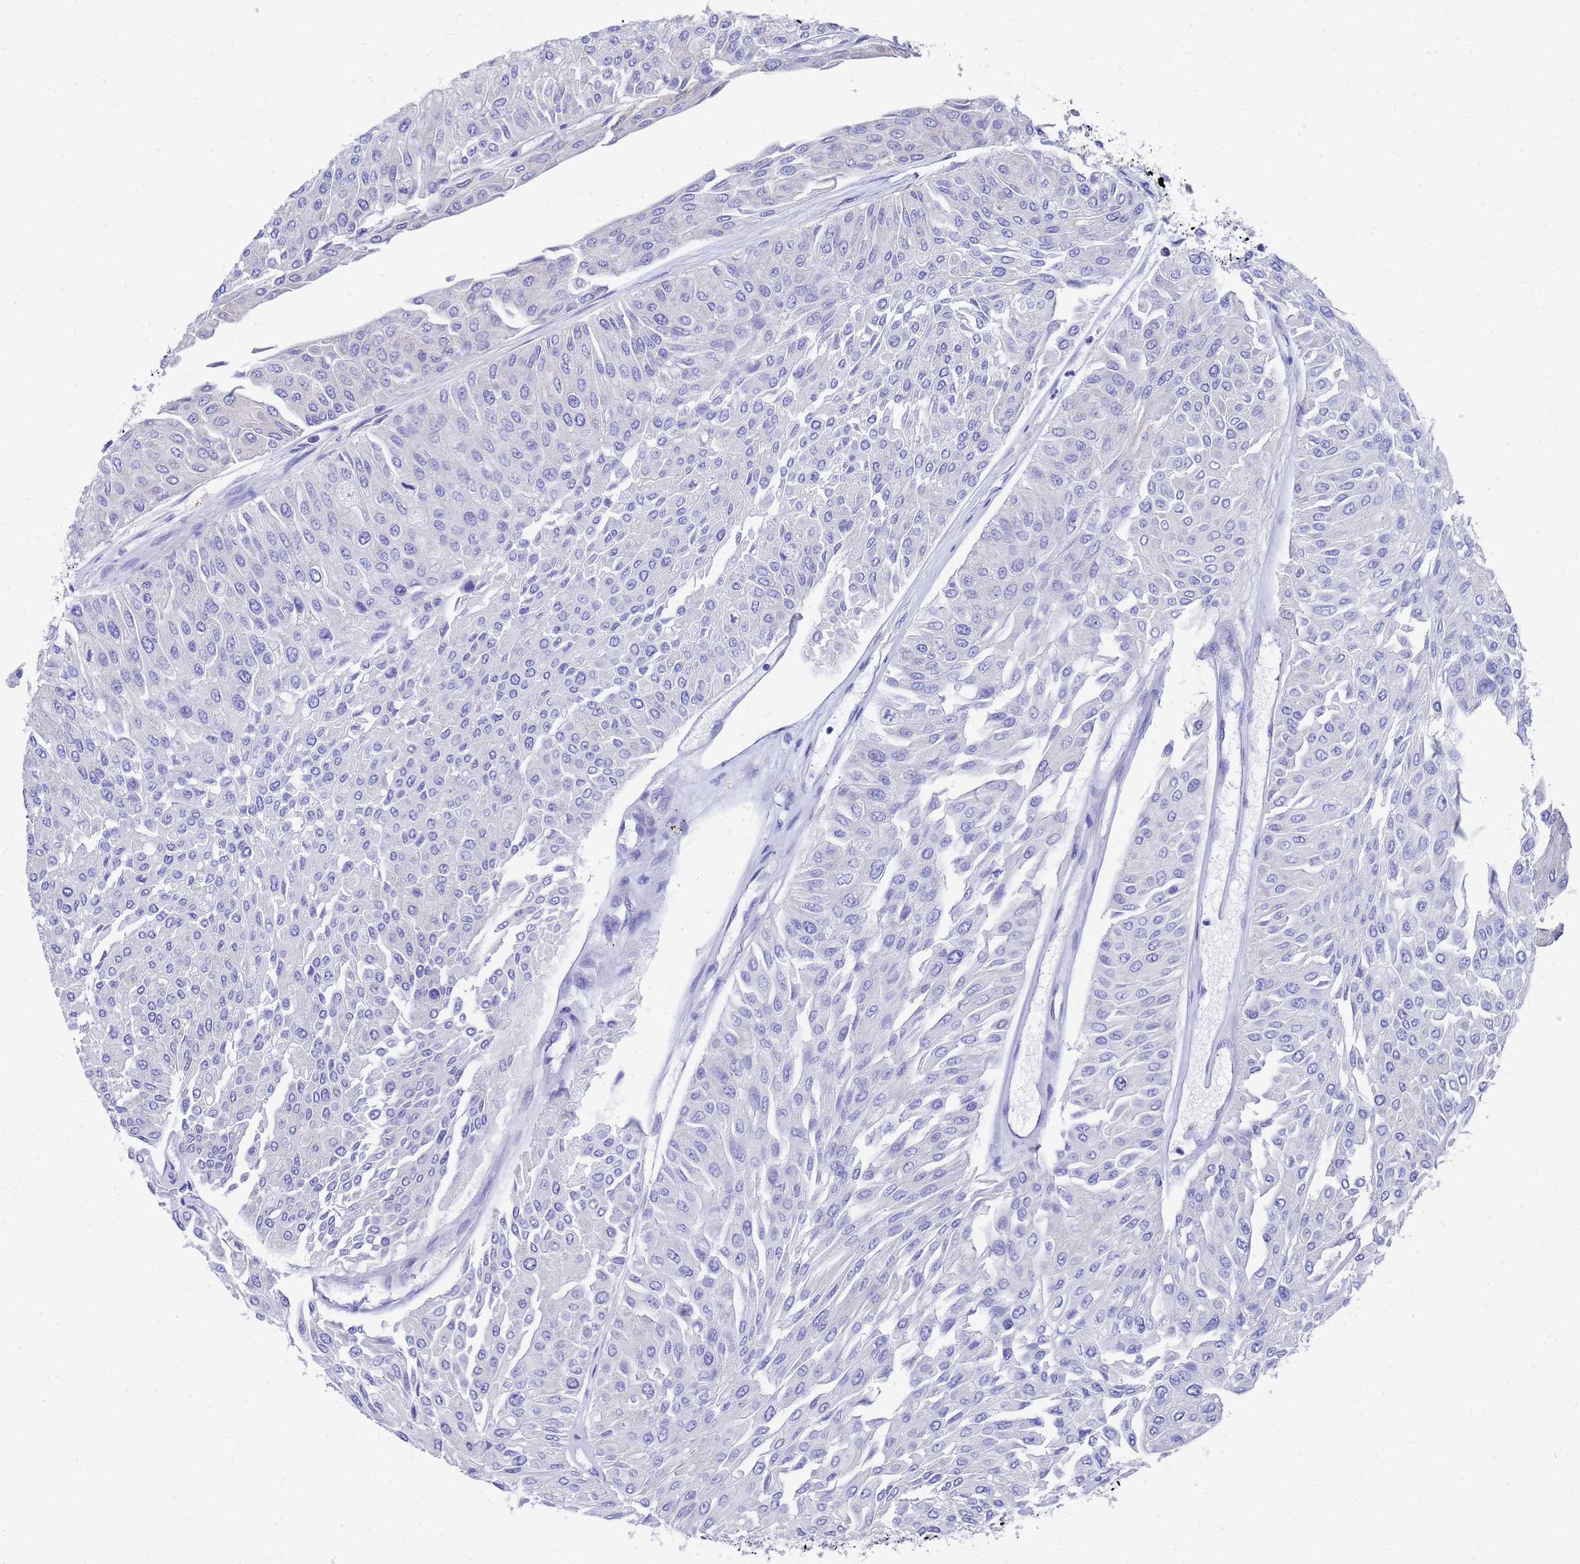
{"staining": {"intensity": "negative", "quantity": "none", "location": "none"}, "tissue": "urothelial cancer", "cell_type": "Tumor cells", "image_type": "cancer", "snomed": [{"axis": "morphology", "description": "Urothelial carcinoma, Low grade"}, {"axis": "topography", "description": "Urinary bladder"}], "caption": "Low-grade urothelial carcinoma stained for a protein using immunohistochemistry (IHC) exhibits no expression tumor cells.", "gene": "TM4SF4", "patient": {"sex": "male", "age": 67}}